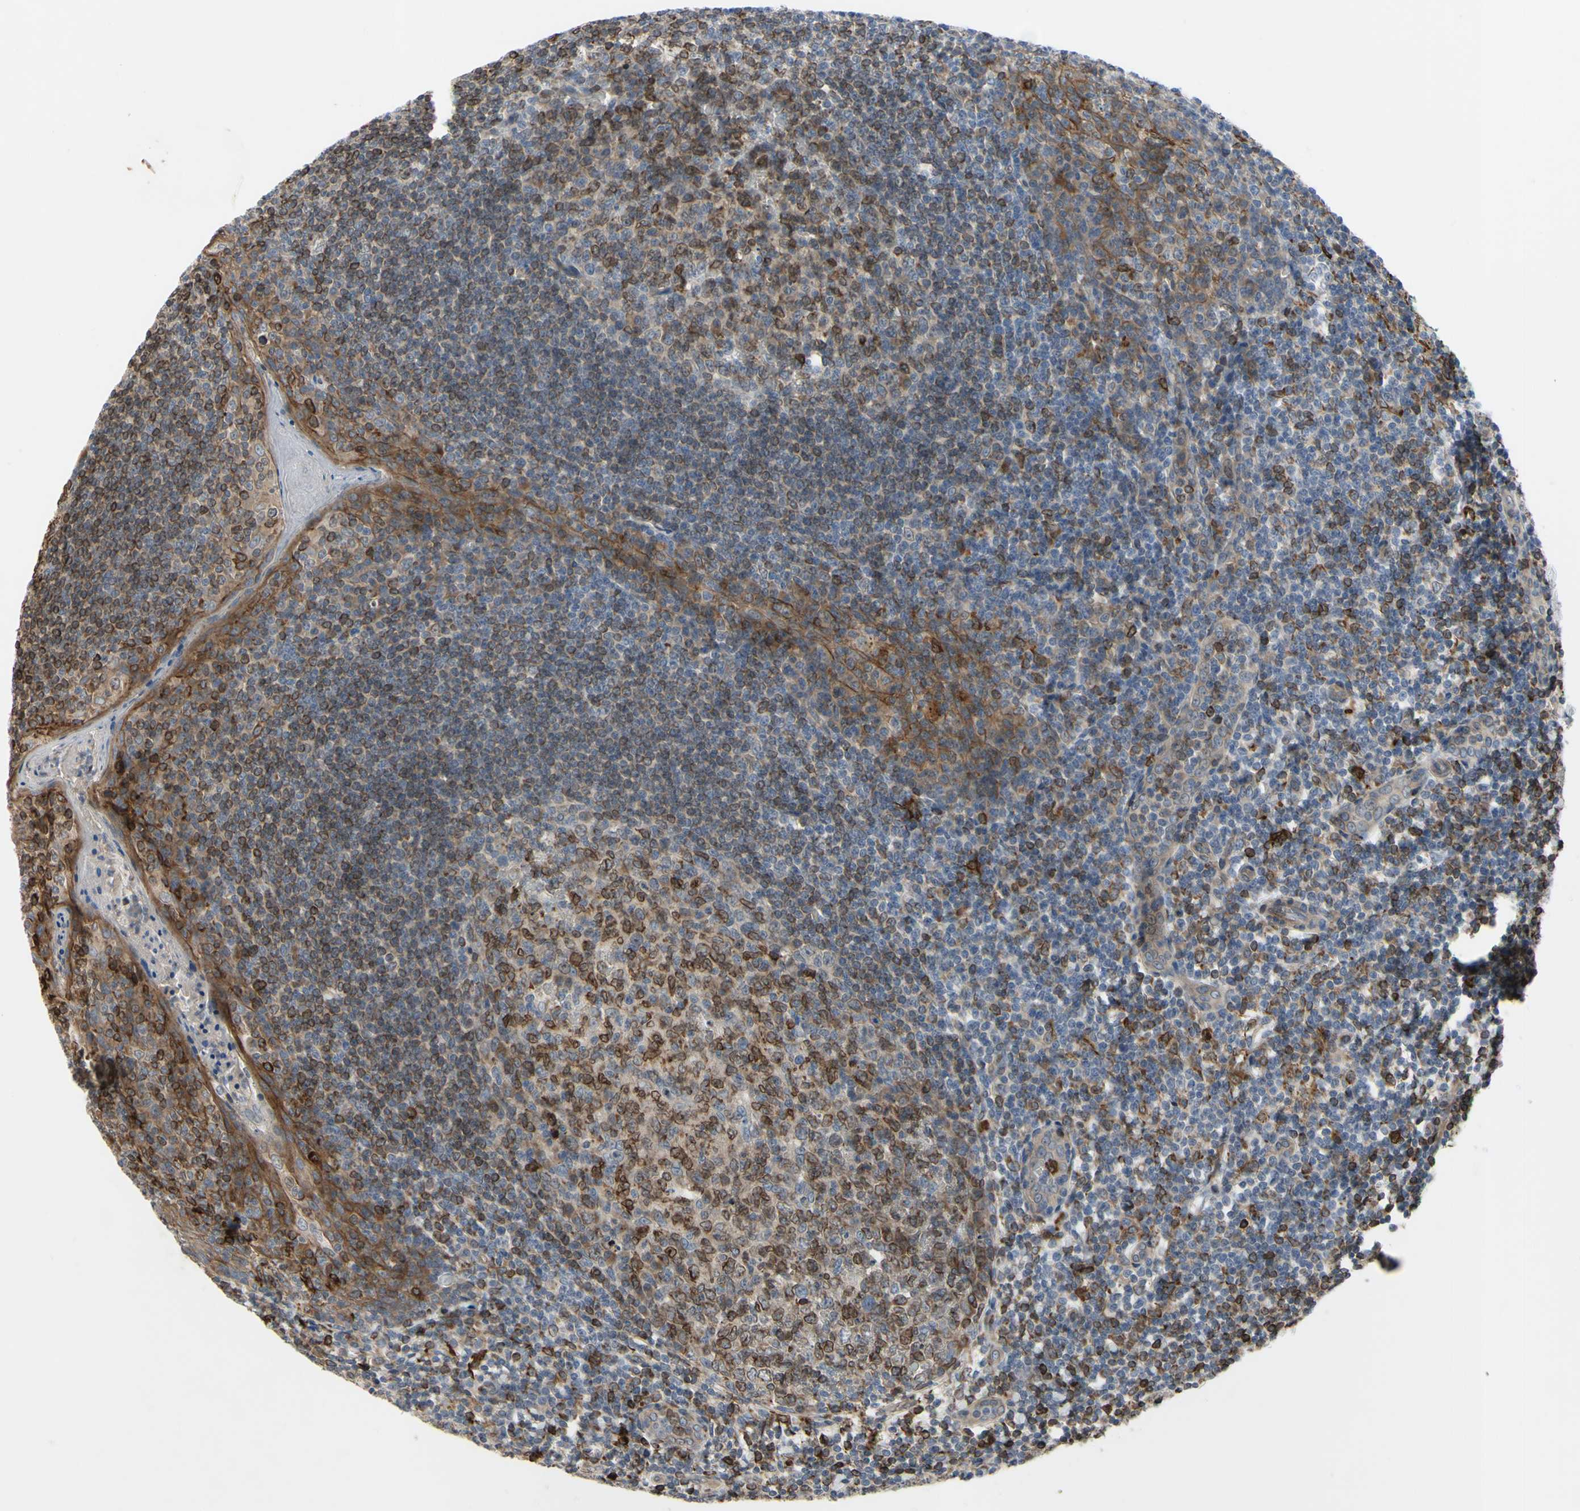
{"staining": {"intensity": "moderate", "quantity": "25%-75%", "location": "cytoplasmic/membranous"}, "tissue": "tonsil", "cell_type": "Germinal center cells", "image_type": "normal", "snomed": [{"axis": "morphology", "description": "Normal tissue, NOS"}, {"axis": "topography", "description": "Tonsil"}], "caption": "Immunohistochemistry photomicrograph of benign human tonsil stained for a protein (brown), which demonstrates medium levels of moderate cytoplasmic/membranous expression in about 25%-75% of germinal center cells.", "gene": "PLXNA2", "patient": {"sex": "male", "age": 31}}